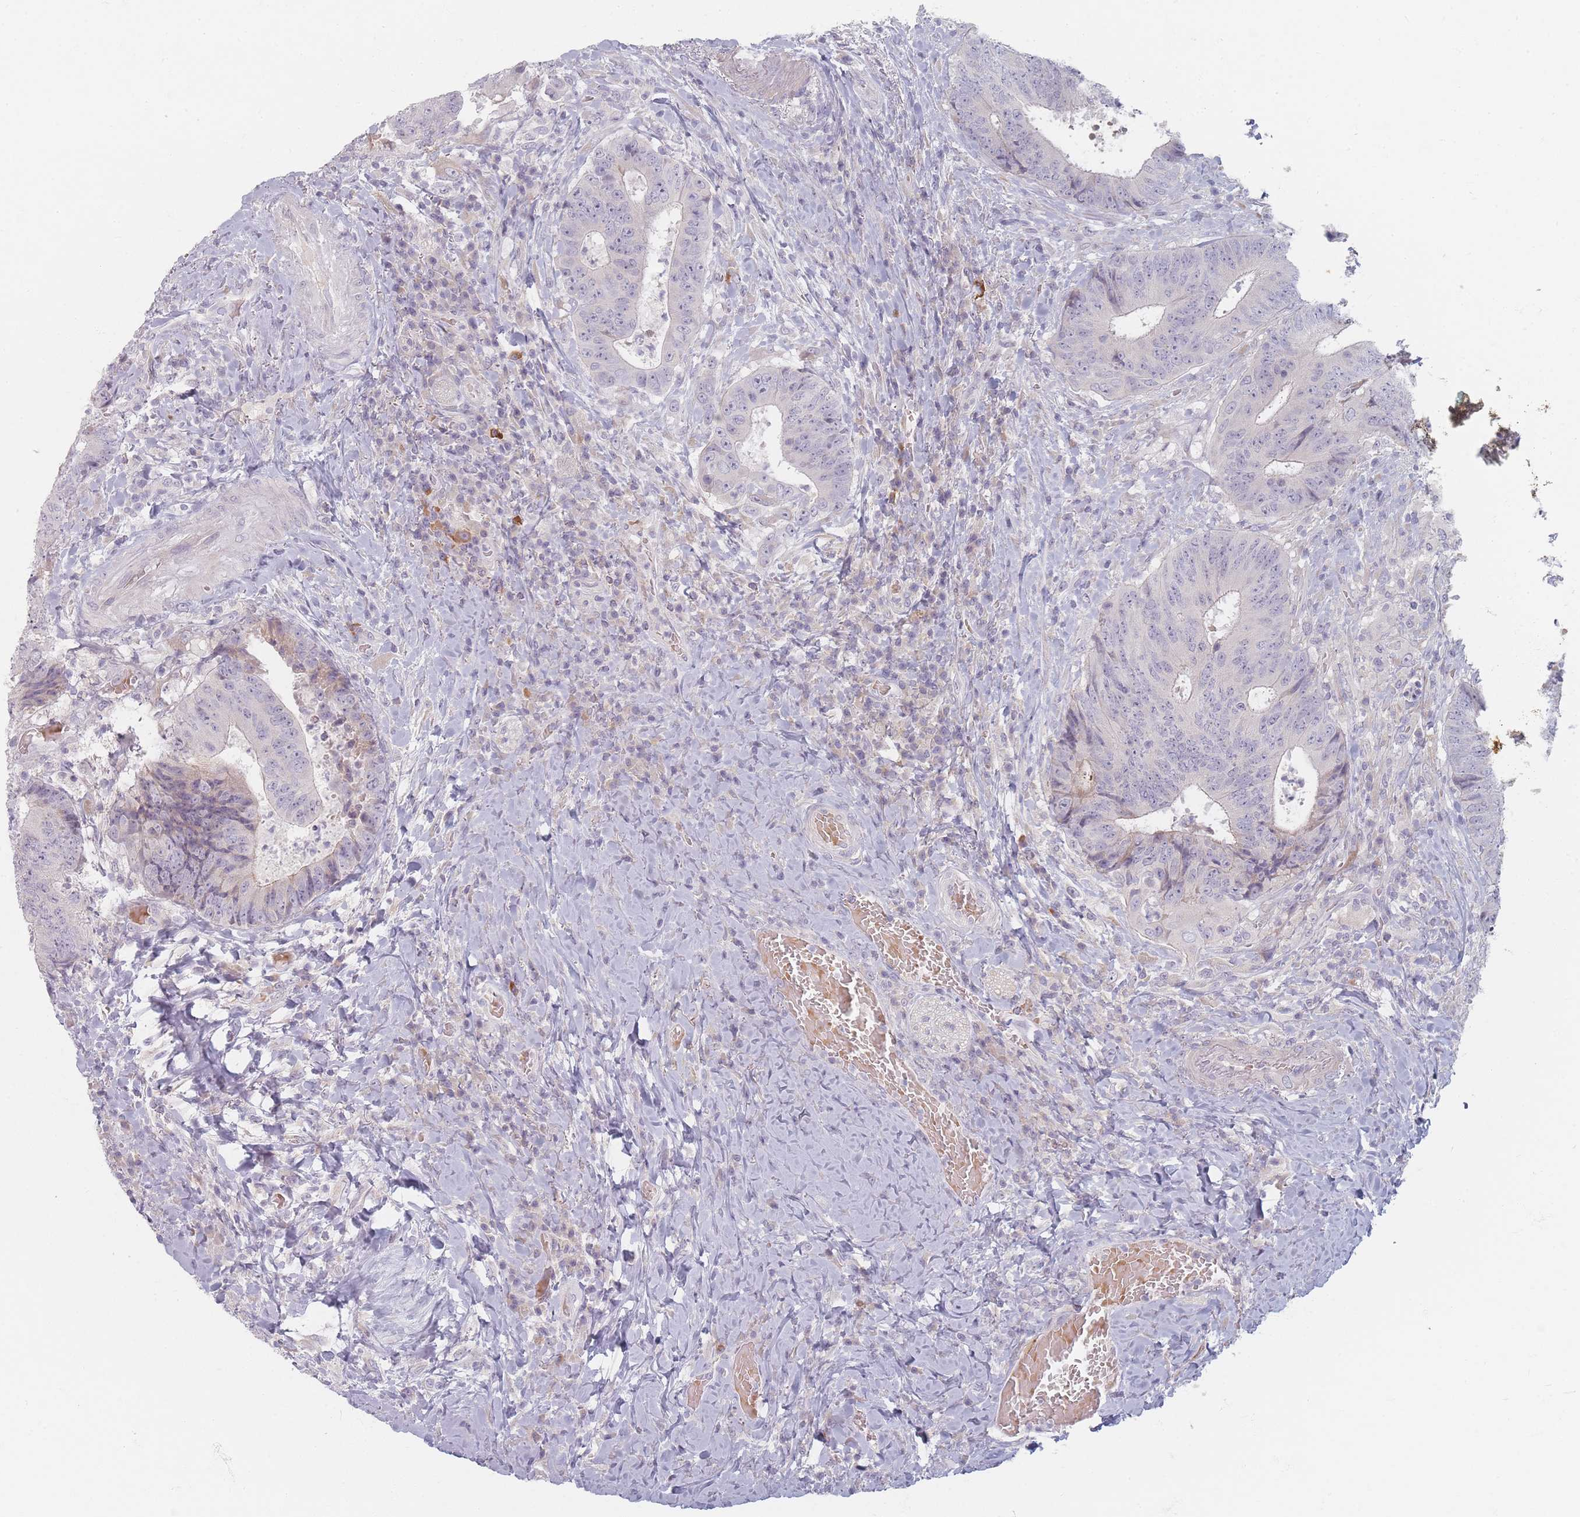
{"staining": {"intensity": "negative", "quantity": "none", "location": "none"}, "tissue": "colorectal cancer", "cell_type": "Tumor cells", "image_type": "cancer", "snomed": [{"axis": "morphology", "description": "Adenocarcinoma, NOS"}, {"axis": "topography", "description": "Rectum"}], "caption": "Tumor cells show no significant protein staining in colorectal cancer (adenocarcinoma).", "gene": "TMOD1", "patient": {"sex": "male", "age": 72}}